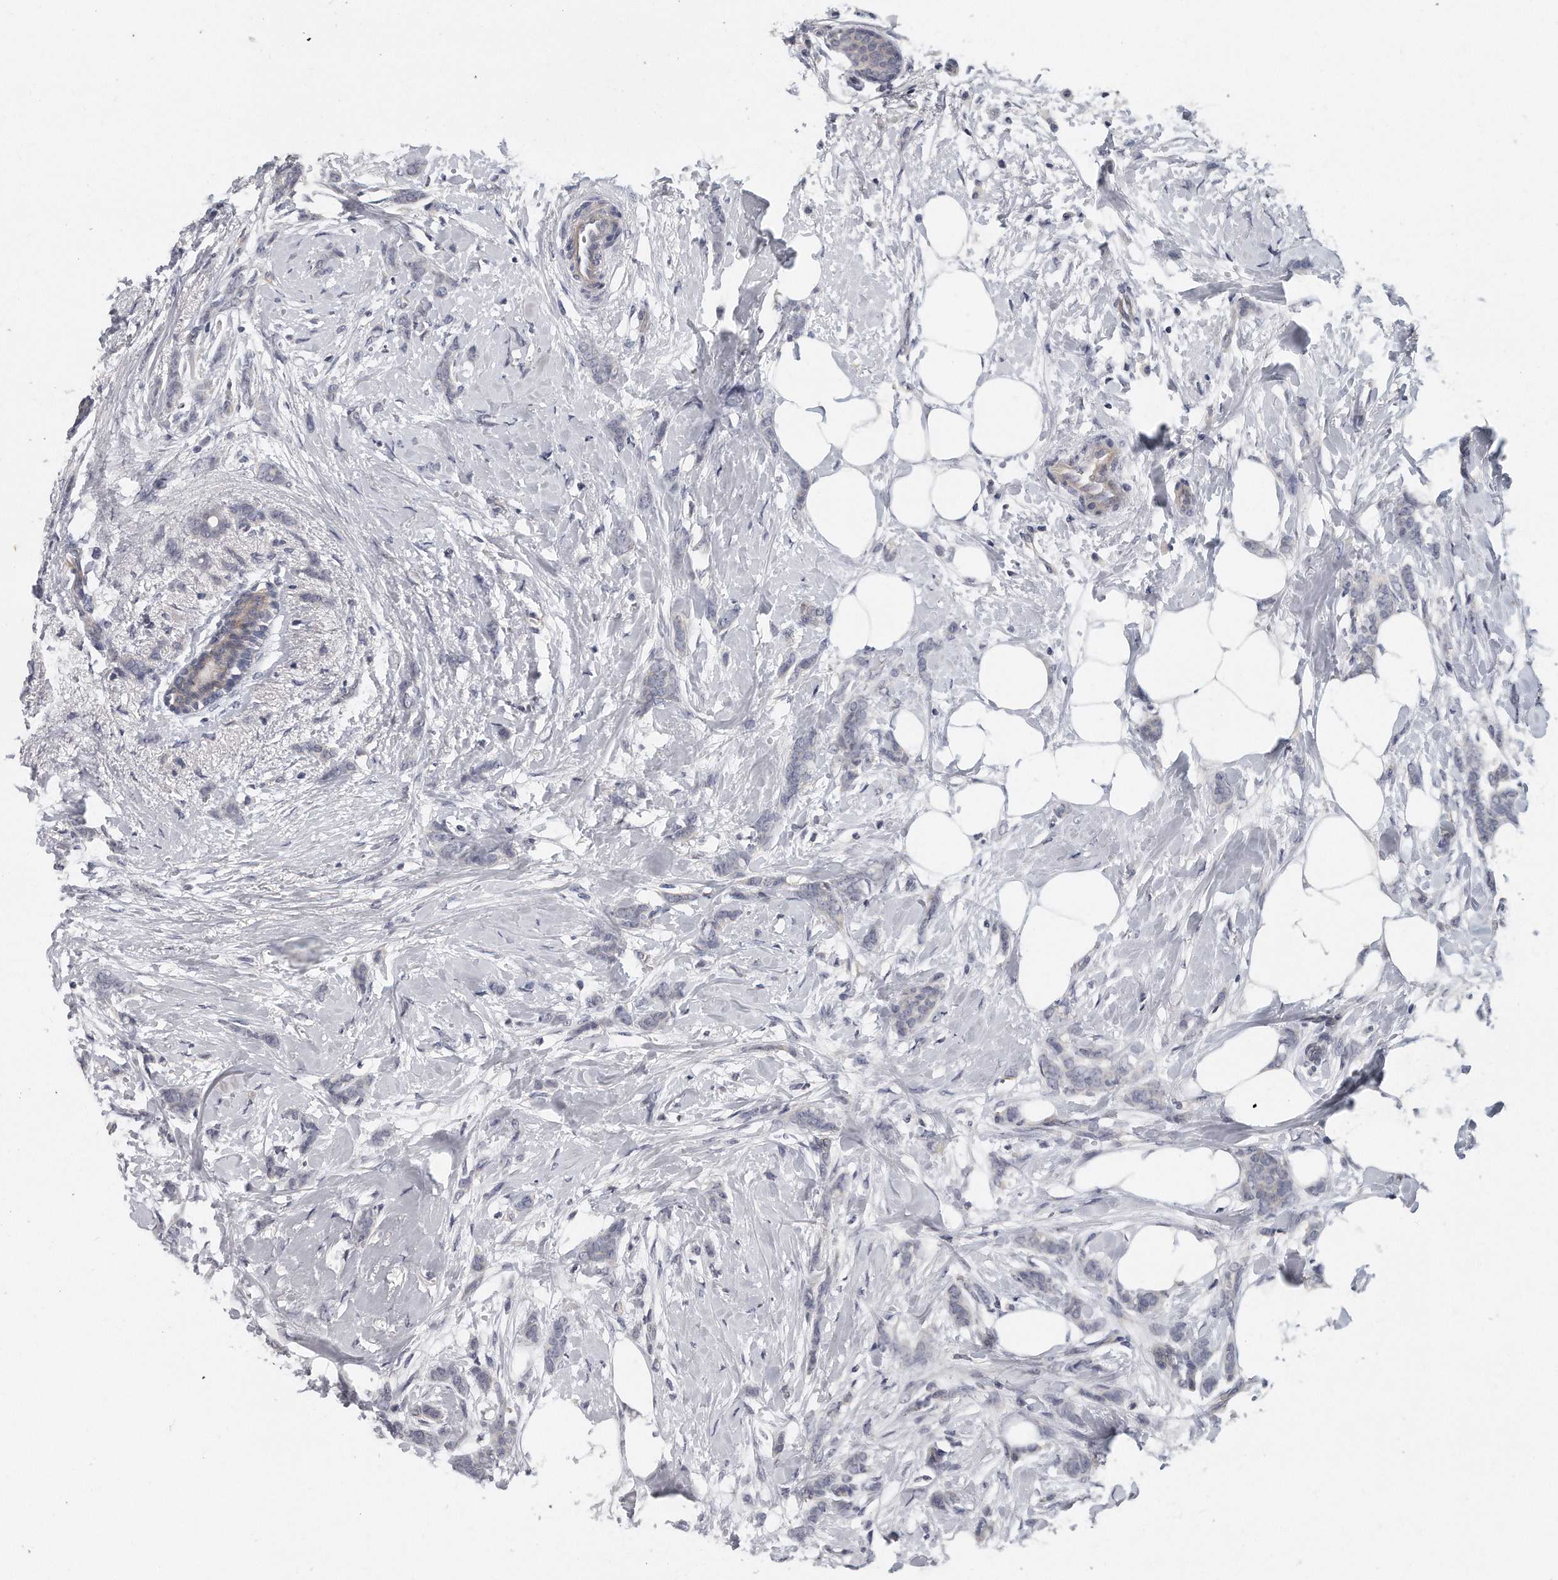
{"staining": {"intensity": "negative", "quantity": "none", "location": "none"}, "tissue": "breast cancer", "cell_type": "Tumor cells", "image_type": "cancer", "snomed": [{"axis": "morphology", "description": "Lobular carcinoma, in situ"}, {"axis": "morphology", "description": "Lobular carcinoma"}, {"axis": "topography", "description": "Breast"}], "caption": "Breast cancer (lobular carcinoma) was stained to show a protein in brown. There is no significant staining in tumor cells. Brightfield microscopy of IHC stained with DAB (brown) and hematoxylin (blue), captured at high magnification.", "gene": "KLHL7", "patient": {"sex": "female", "age": 41}}